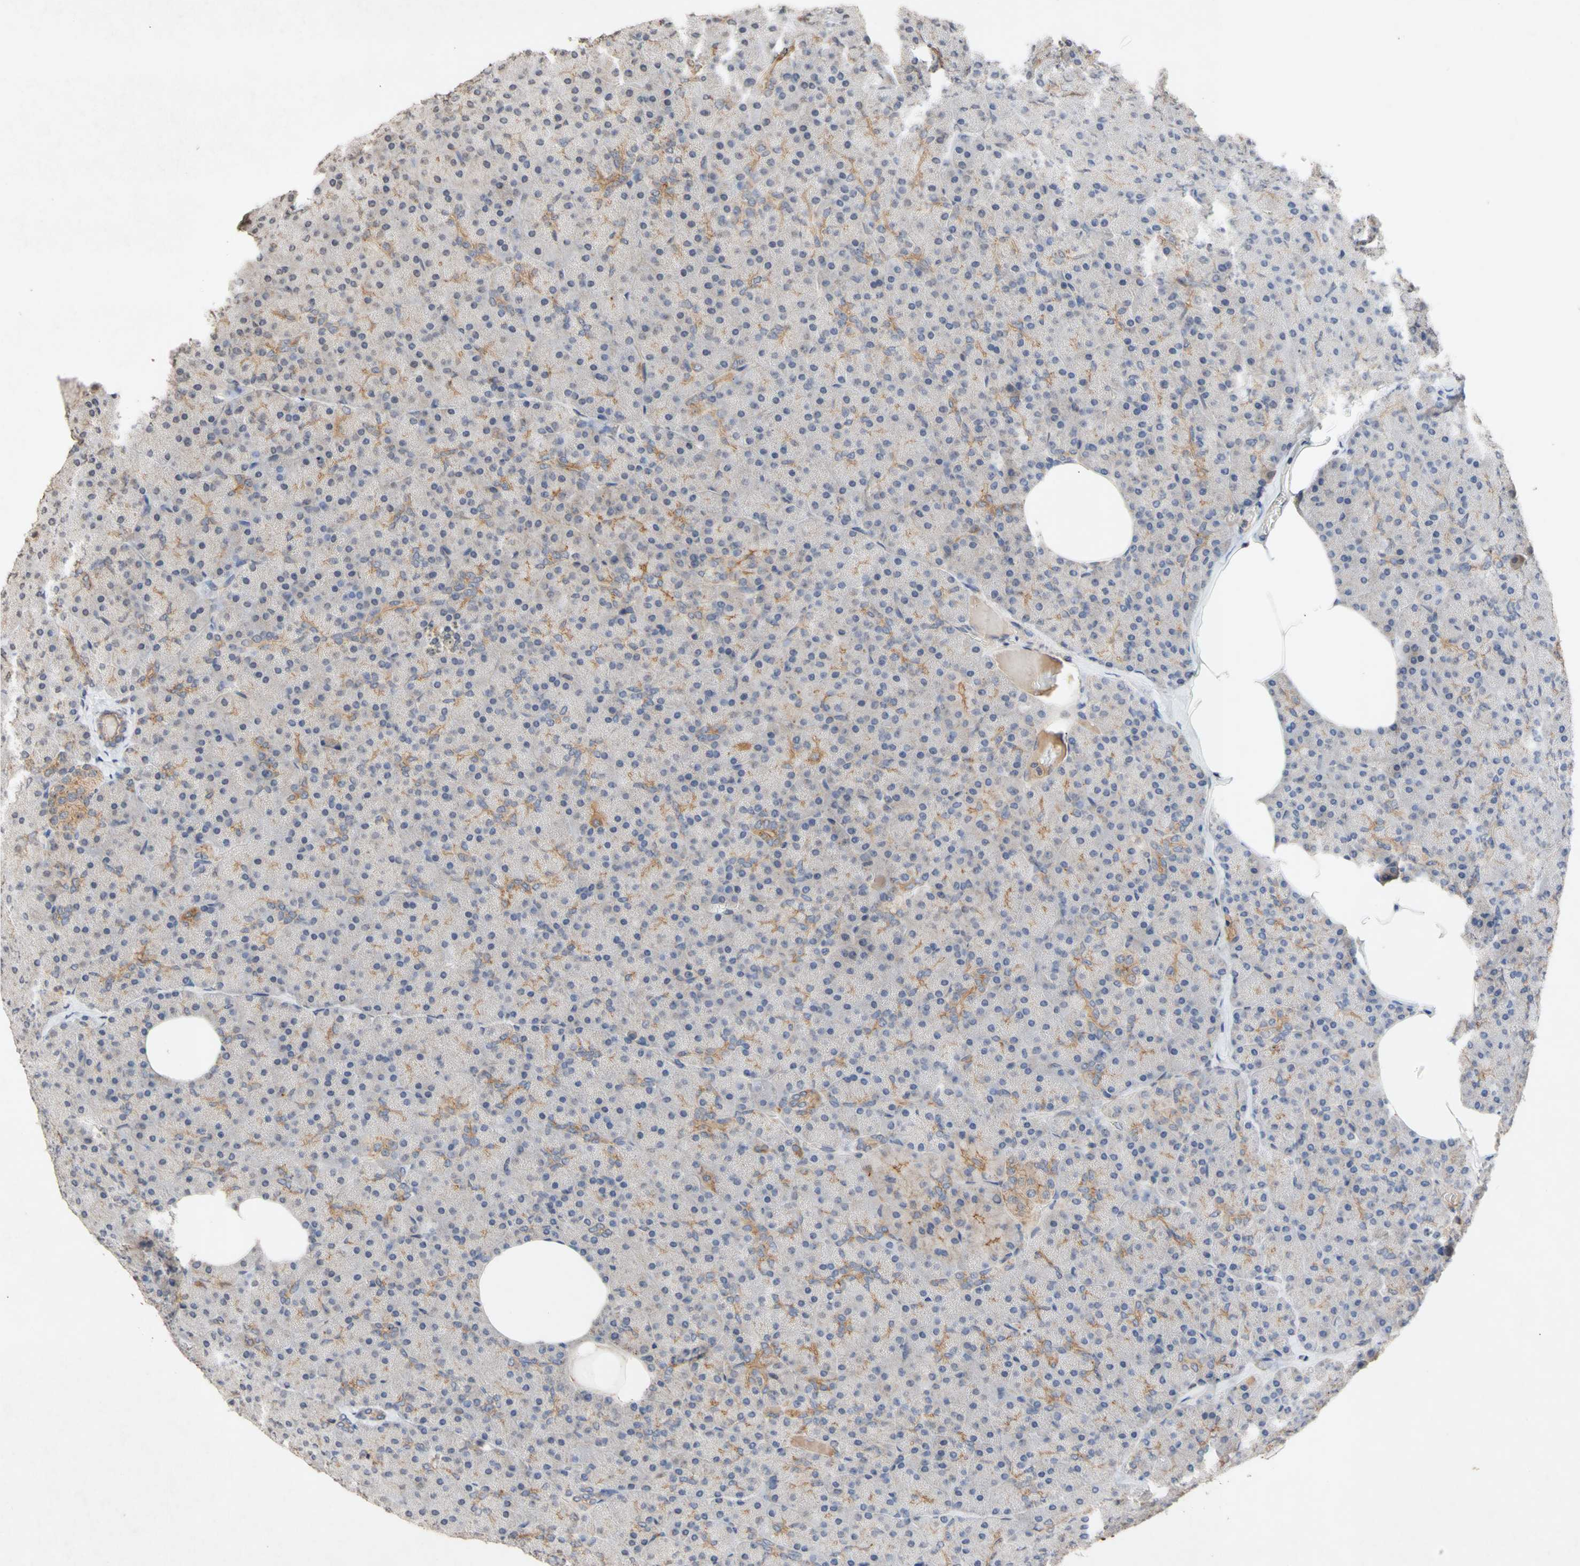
{"staining": {"intensity": "moderate", "quantity": "<25%", "location": "cytoplasmic/membranous"}, "tissue": "pancreas", "cell_type": "Exocrine glandular cells", "image_type": "normal", "snomed": [{"axis": "morphology", "description": "Normal tissue, NOS"}, {"axis": "topography", "description": "Pancreas"}], "caption": "Unremarkable pancreas was stained to show a protein in brown. There is low levels of moderate cytoplasmic/membranous staining in about <25% of exocrine glandular cells.", "gene": "NECTIN3", "patient": {"sex": "female", "age": 35}}